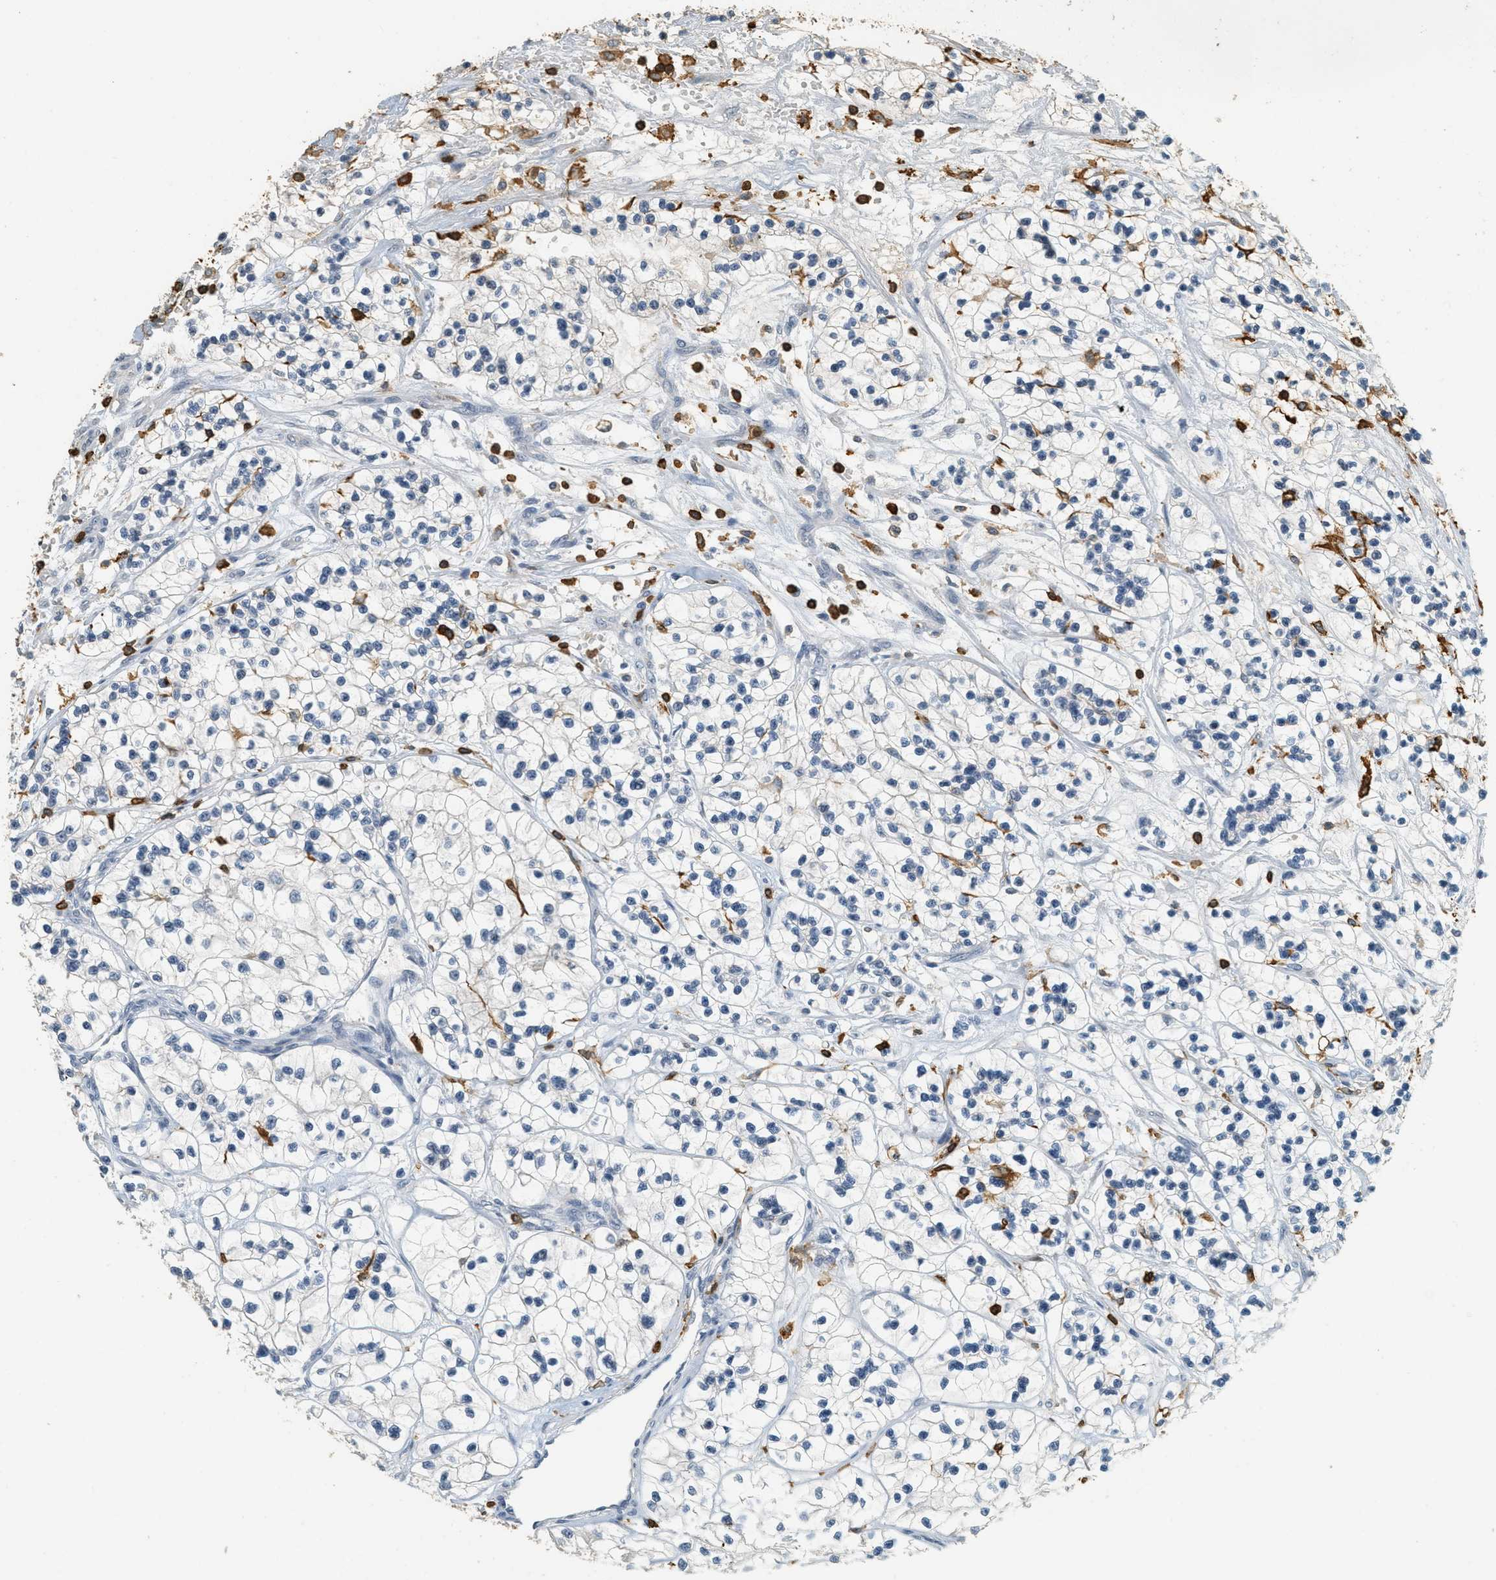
{"staining": {"intensity": "negative", "quantity": "none", "location": "none"}, "tissue": "renal cancer", "cell_type": "Tumor cells", "image_type": "cancer", "snomed": [{"axis": "morphology", "description": "Adenocarcinoma, NOS"}, {"axis": "topography", "description": "Kidney"}], "caption": "Tumor cells are negative for brown protein staining in renal cancer (adenocarcinoma). The staining was performed using DAB (3,3'-diaminobenzidine) to visualize the protein expression in brown, while the nuclei were stained in blue with hematoxylin (Magnification: 20x).", "gene": "LSP1", "patient": {"sex": "female", "age": 57}}